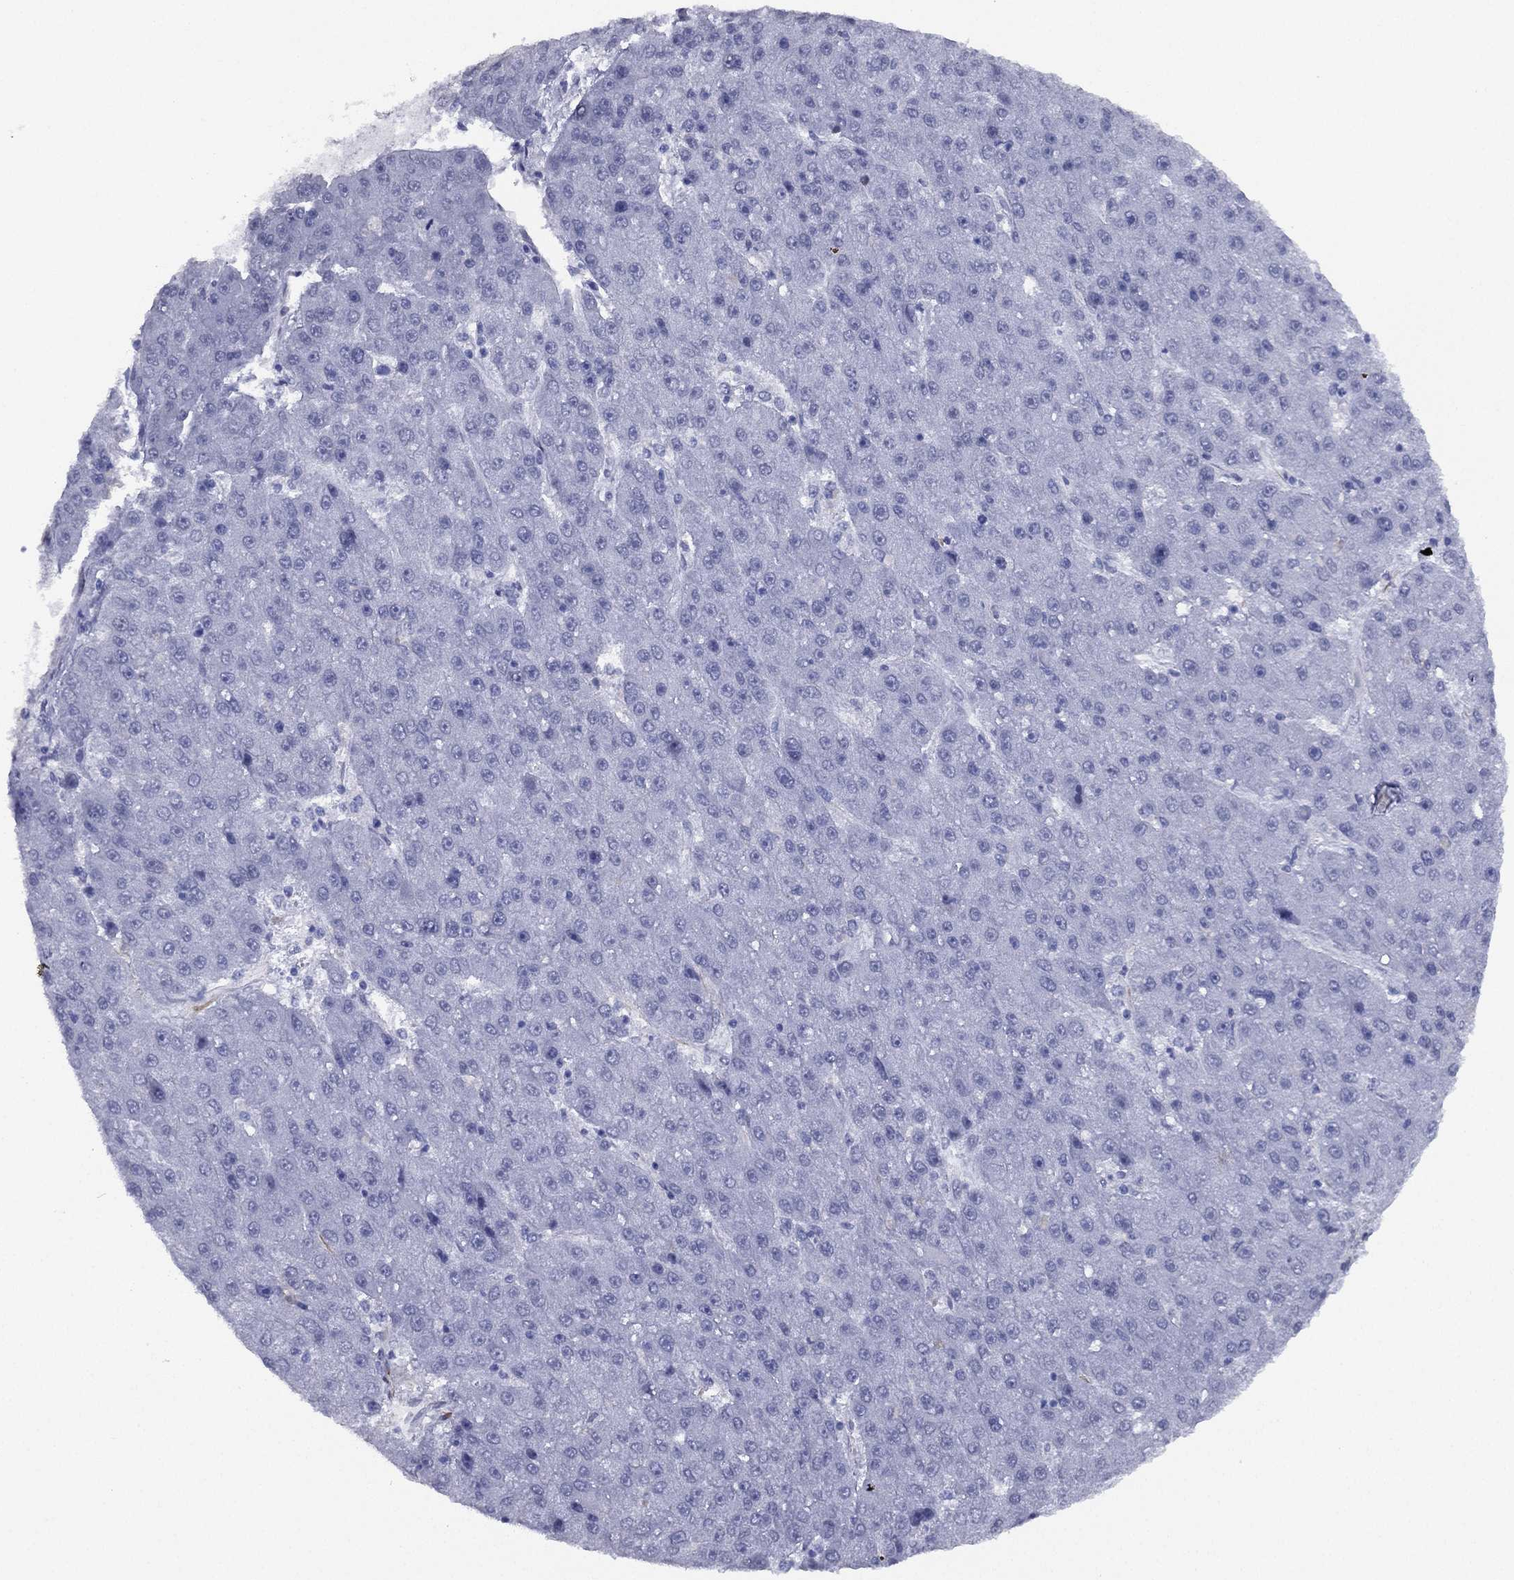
{"staining": {"intensity": "negative", "quantity": "none", "location": "none"}, "tissue": "liver cancer", "cell_type": "Tumor cells", "image_type": "cancer", "snomed": [{"axis": "morphology", "description": "Carcinoma, Hepatocellular, NOS"}, {"axis": "topography", "description": "Liver"}], "caption": "Tumor cells are negative for protein expression in human hepatocellular carcinoma (liver). Nuclei are stained in blue.", "gene": "MAS1", "patient": {"sex": "male", "age": 67}}